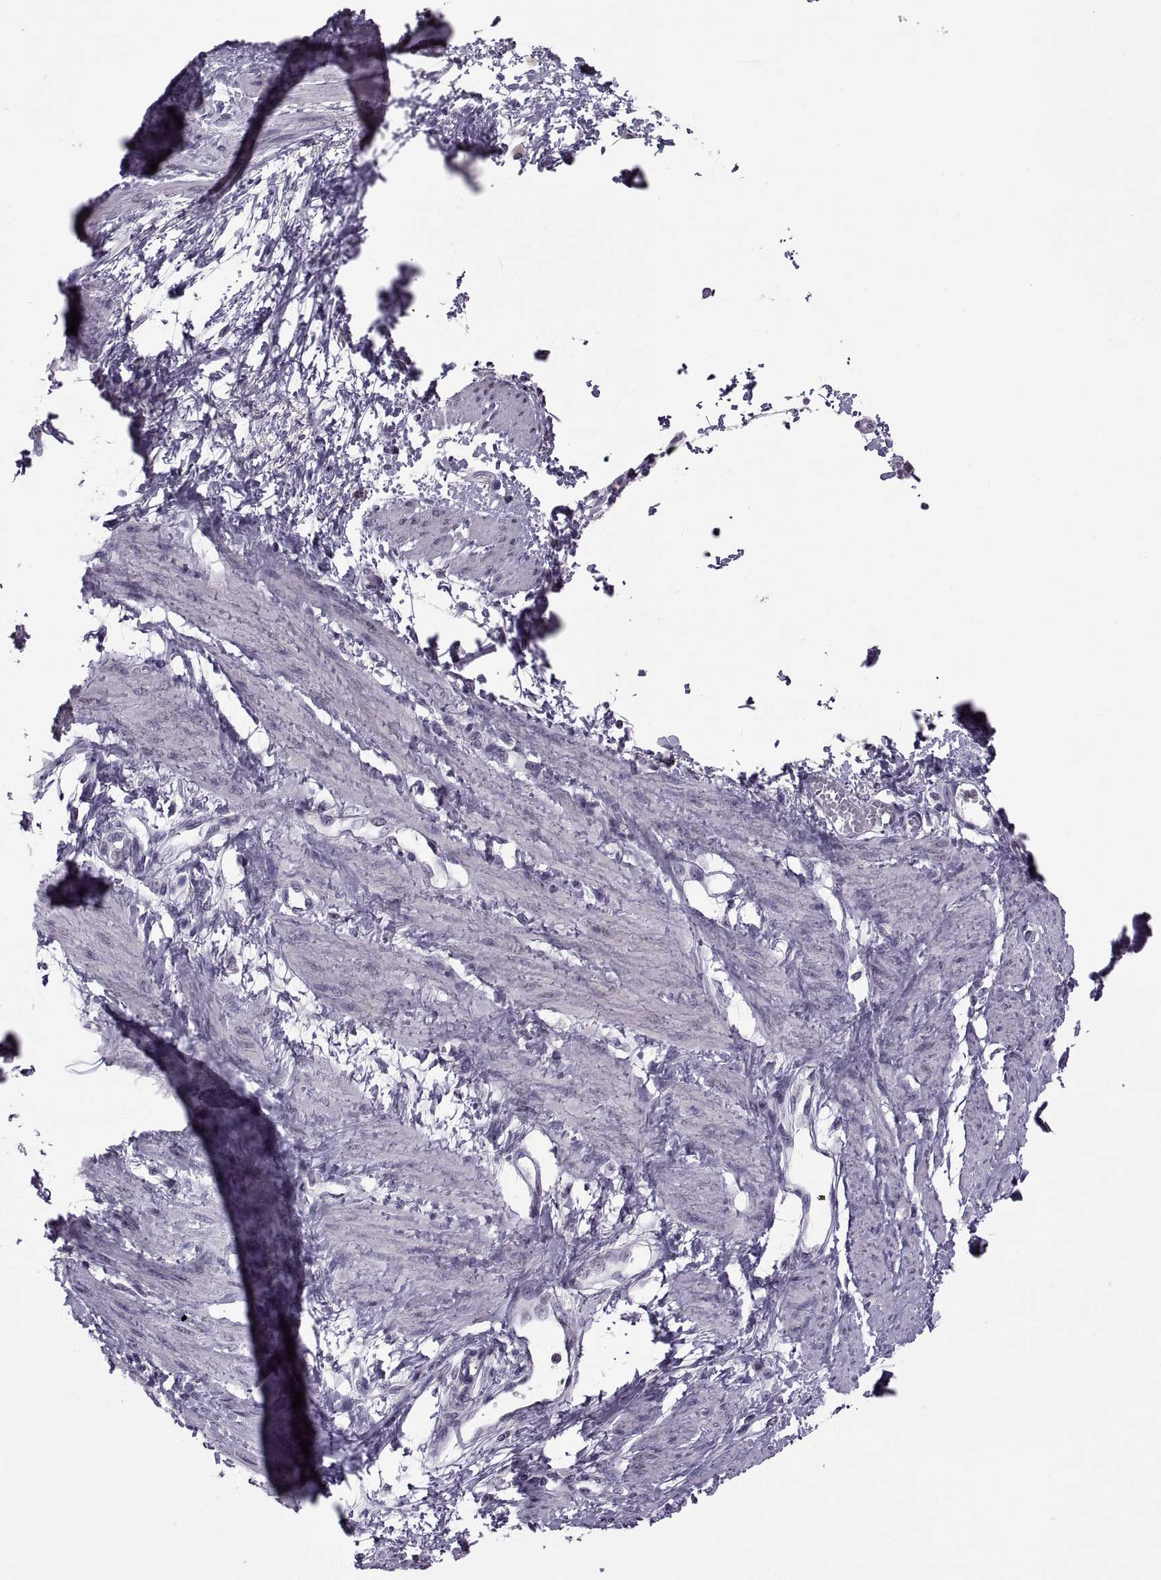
{"staining": {"intensity": "negative", "quantity": "none", "location": "none"}, "tissue": "smooth muscle", "cell_type": "Smooth muscle cells", "image_type": "normal", "snomed": [{"axis": "morphology", "description": "Normal tissue, NOS"}, {"axis": "topography", "description": "Smooth muscle"}, {"axis": "topography", "description": "Uterus"}], "caption": "A histopathology image of smooth muscle stained for a protein exhibits no brown staining in smooth muscle cells.", "gene": "OTP", "patient": {"sex": "female", "age": 39}}